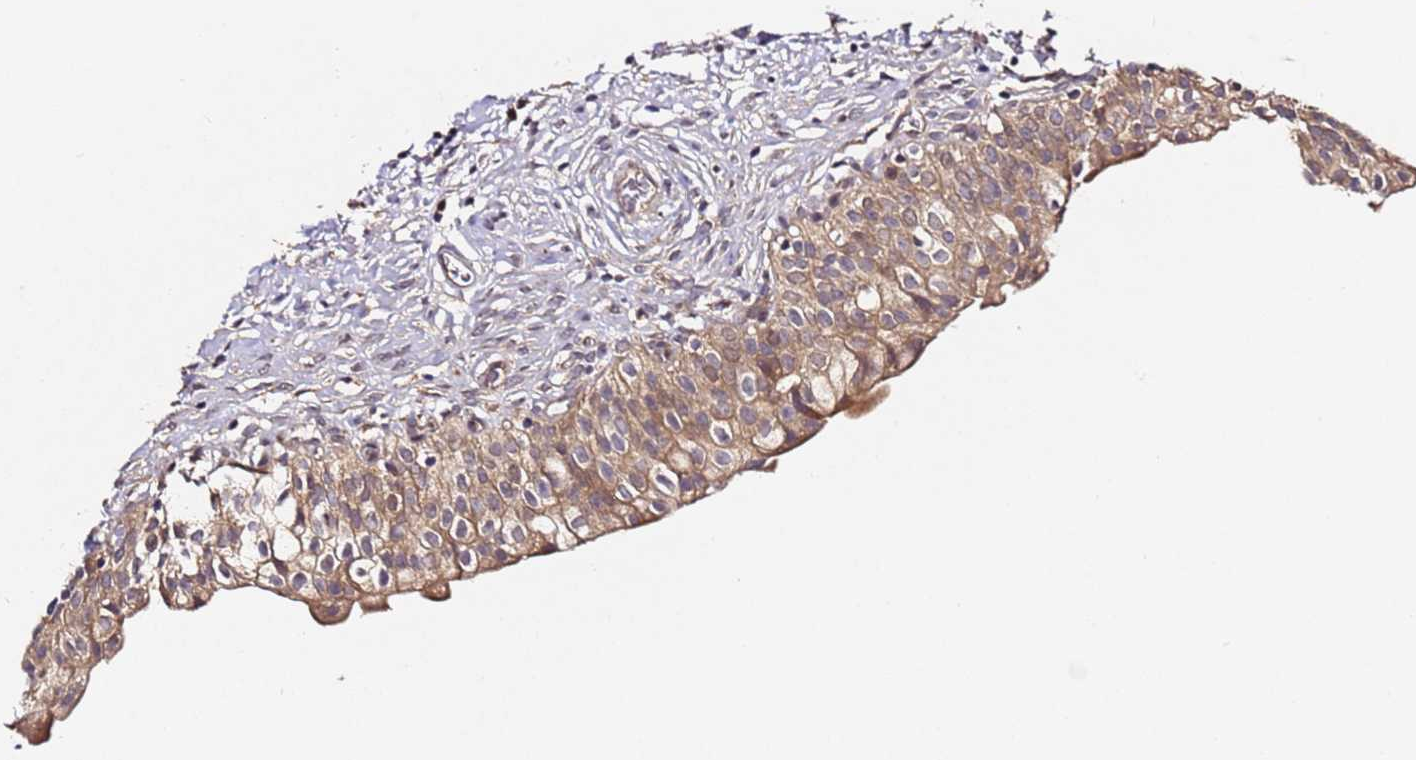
{"staining": {"intensity": "moderate", "quantity": ">75%", "location": "cytoplasmic/membranous"}, "tissue": "urinary bladder", "cell_type": "Urothelial cells", "image_type": "normal", "snomed": [{"axis": "morphology", "description": "Normal tissue, NOS"}, {"axis": "topography", "description": "Urinary bladder"}], "caption": "Protein expression analysis of unremarkable human urinary bladder reveals moderate cytoplasmic/membranous expression in about >75% of urothelial cells. (DAB IHC, brown staining for protein, blue staining for nuclei).", "gene": "ALG11", "patient": {"sex": "male", "age": 55}}